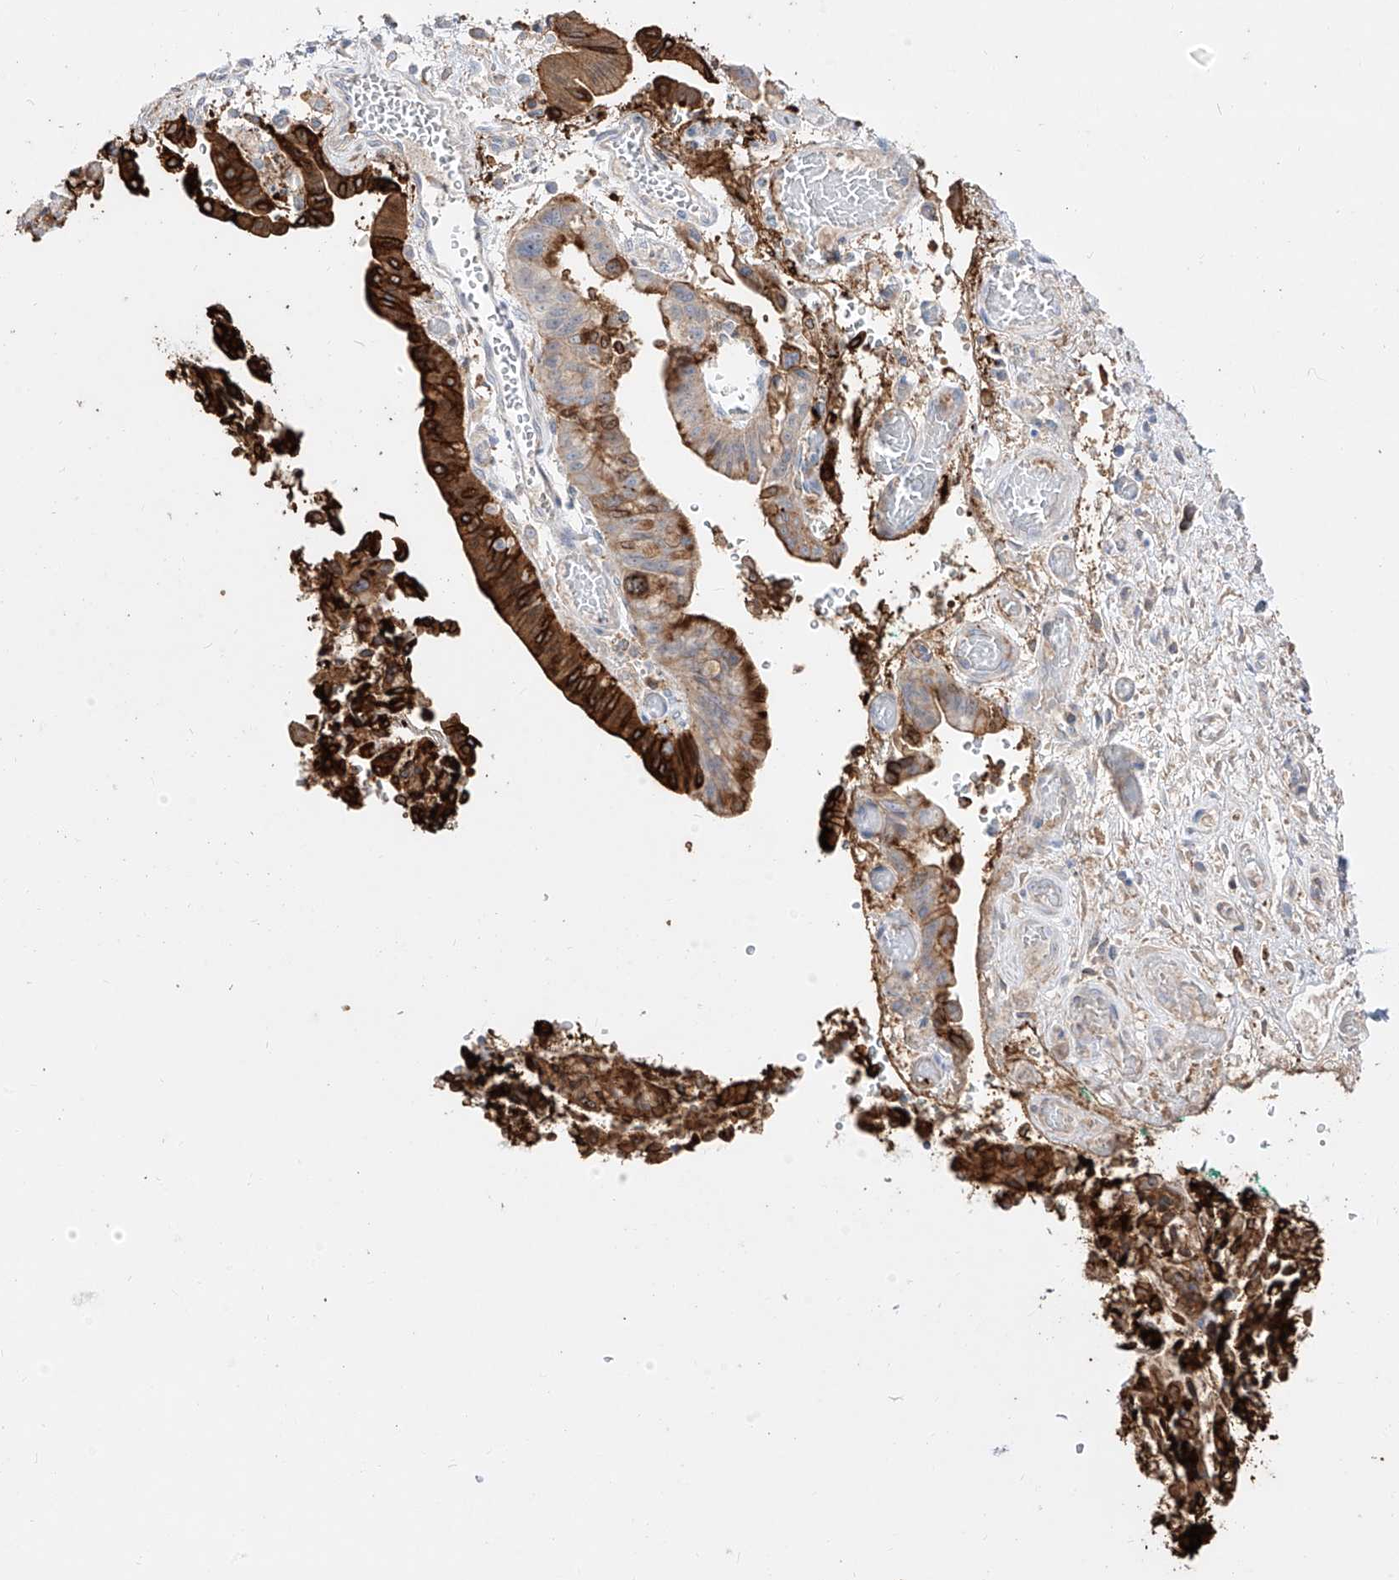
{"staining": {"intensity": "strong", "quantity": "25%-75%", "location": "cytoplasmic/membranous"}, "tissue": "liver cancer", "cell_type": "Tumor cells", "image_type": "cancer", "snomed": [{"axis": "morphology", "description": "Cholangiocarcinoma"}, {"axis": "topography", "description": "Liver"}], "caption": "A high amount of strong cytoplasmic/membranous expression is identified in approximately 25%-75% of tumor cells in liver cancer tissue. (brown staining indicates protein expression, while blue staining denotes nuclei).", "gene": "ZGRF1", "patient": {"sex": "female", "age": 54}}